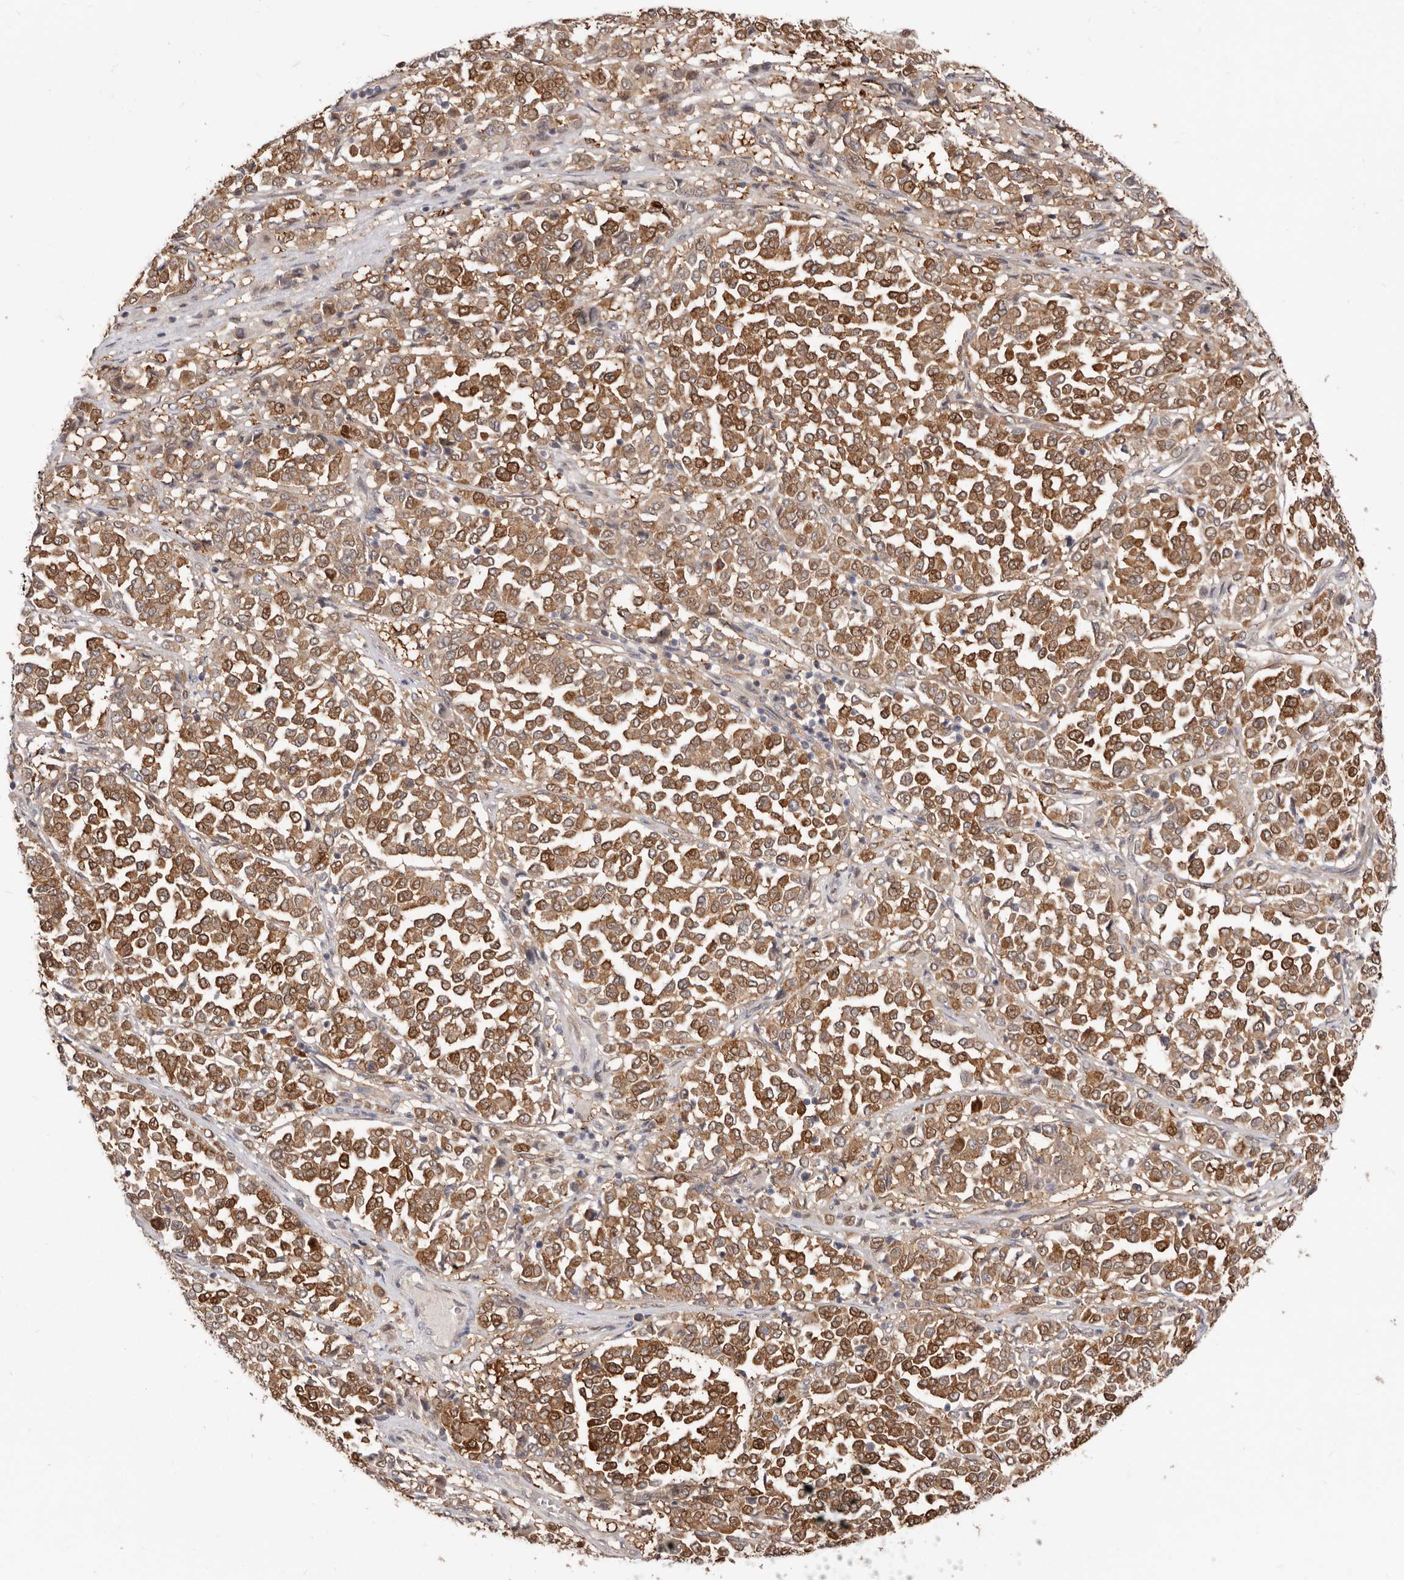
{"staining": {"intensity": "moderate", "quantity": ">75%", "location": "cytoplasmic/membranous,nuclear"}, "tissue": "melanoma", "cell_type": "Tumor cells", "image_type": "cancer", "snomed": [{"axis": "morphology", "description": "Malignant melanoma, Metastatic site"}, {"axis": "topography", "description": "Pancreas"}], "caption": "Malignant melanoma (metastatic site) was stained to show a protein in brown. There is medium levels of moderate cytoplasmic/membranous and nuclear expression in about >75% of tumor cells.", "gene": "GPATCH4", "patient": {"sex": "female", "age": 30}}